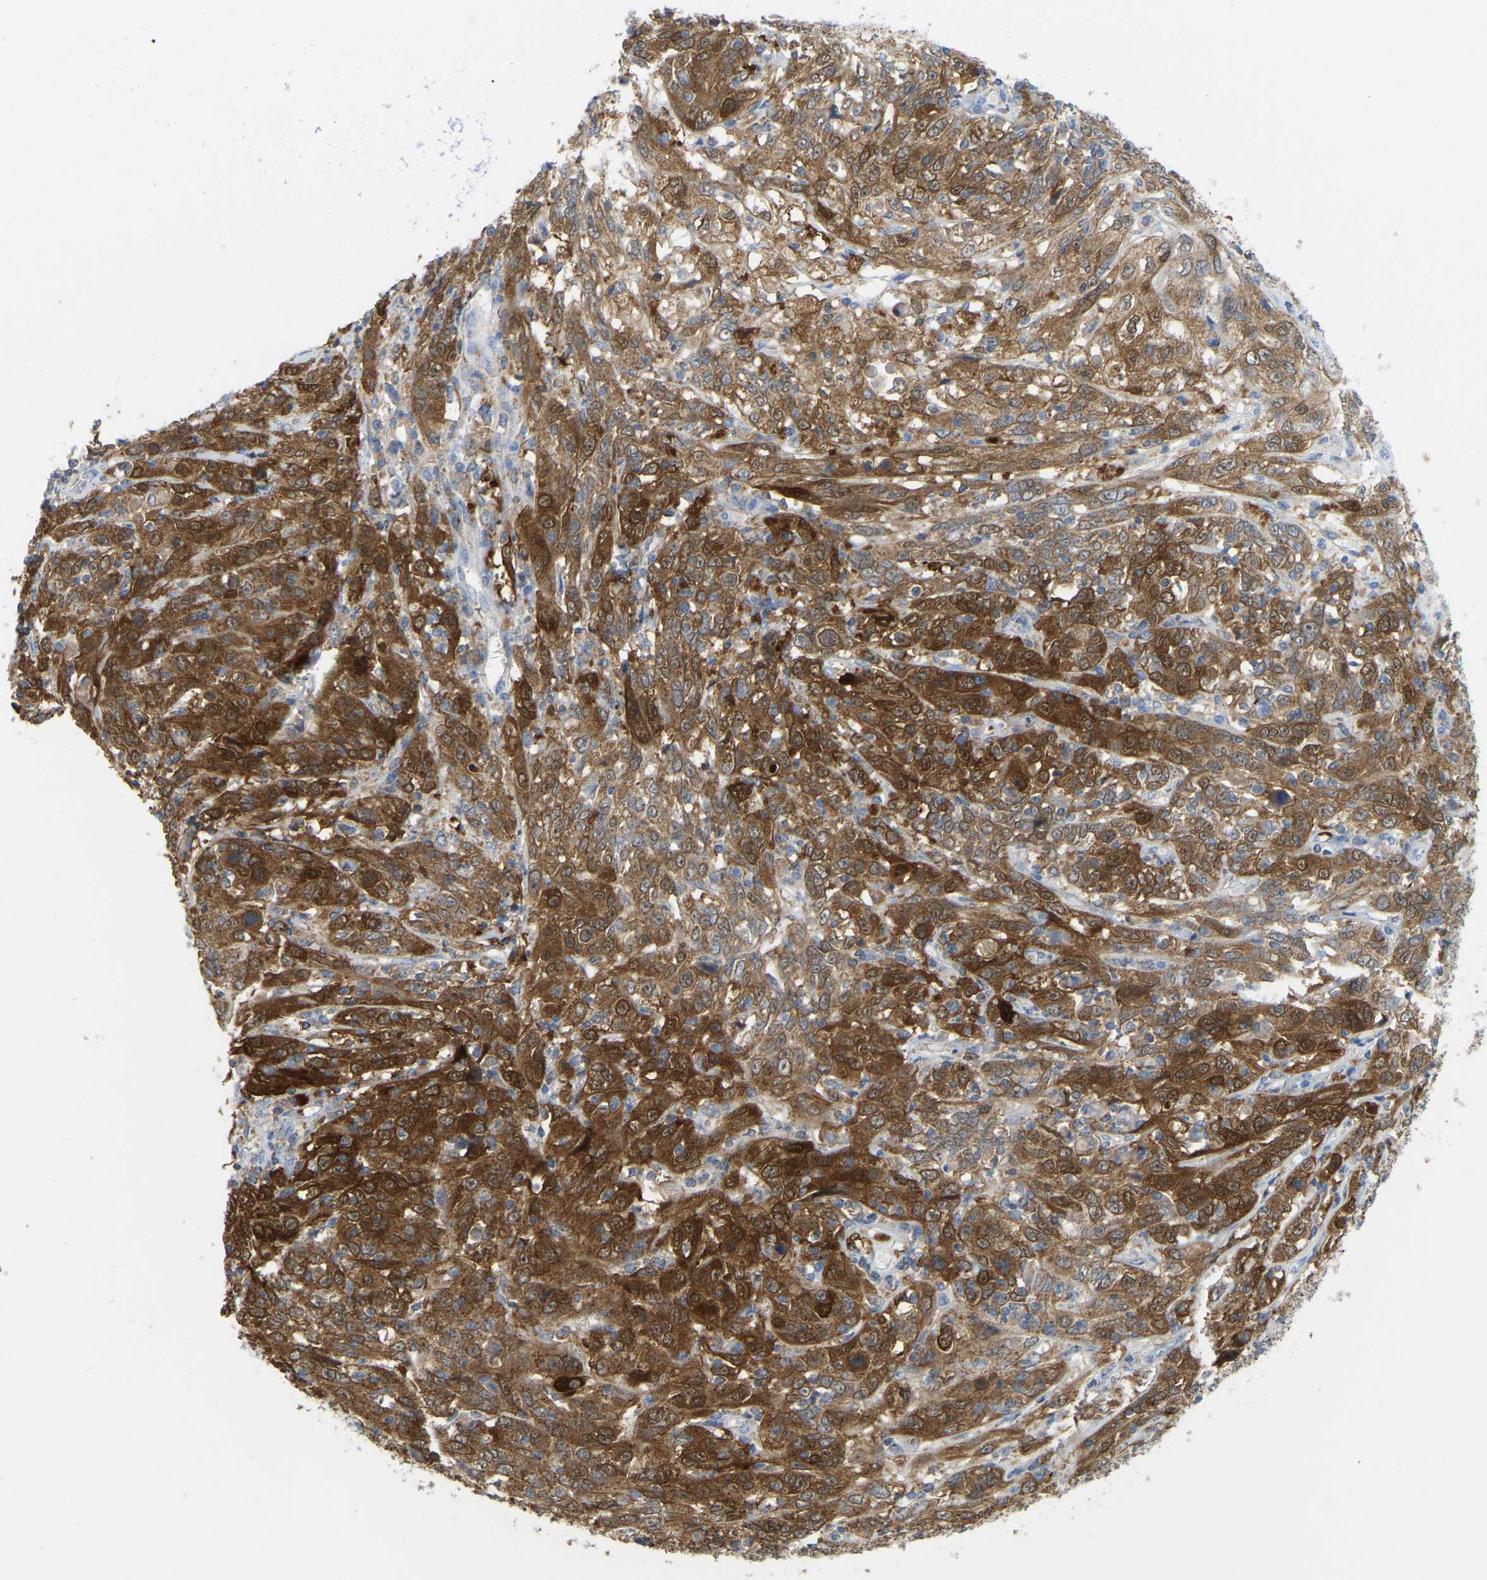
{"staining": {"intensity": "moderate", "quantity": ">75%", "location": "cytoplasmic/membranous"}, "tissue": "cervical cancer", "cell_type": "Tumor cells", "image_type": "cancer", "snomed": [{"axis": "morphology", "description": "Squamous cell carcinoma, NOS"}, {"axis": "topography", "description": "Cervix"}], "caption": "Cervical cancer (squamous cell carcinoma) stained with a protein marker demonstrates moderate staining in tumor cells.", "gene": "SERPINB5", "patient": {"sex": "female", "age": 46}}